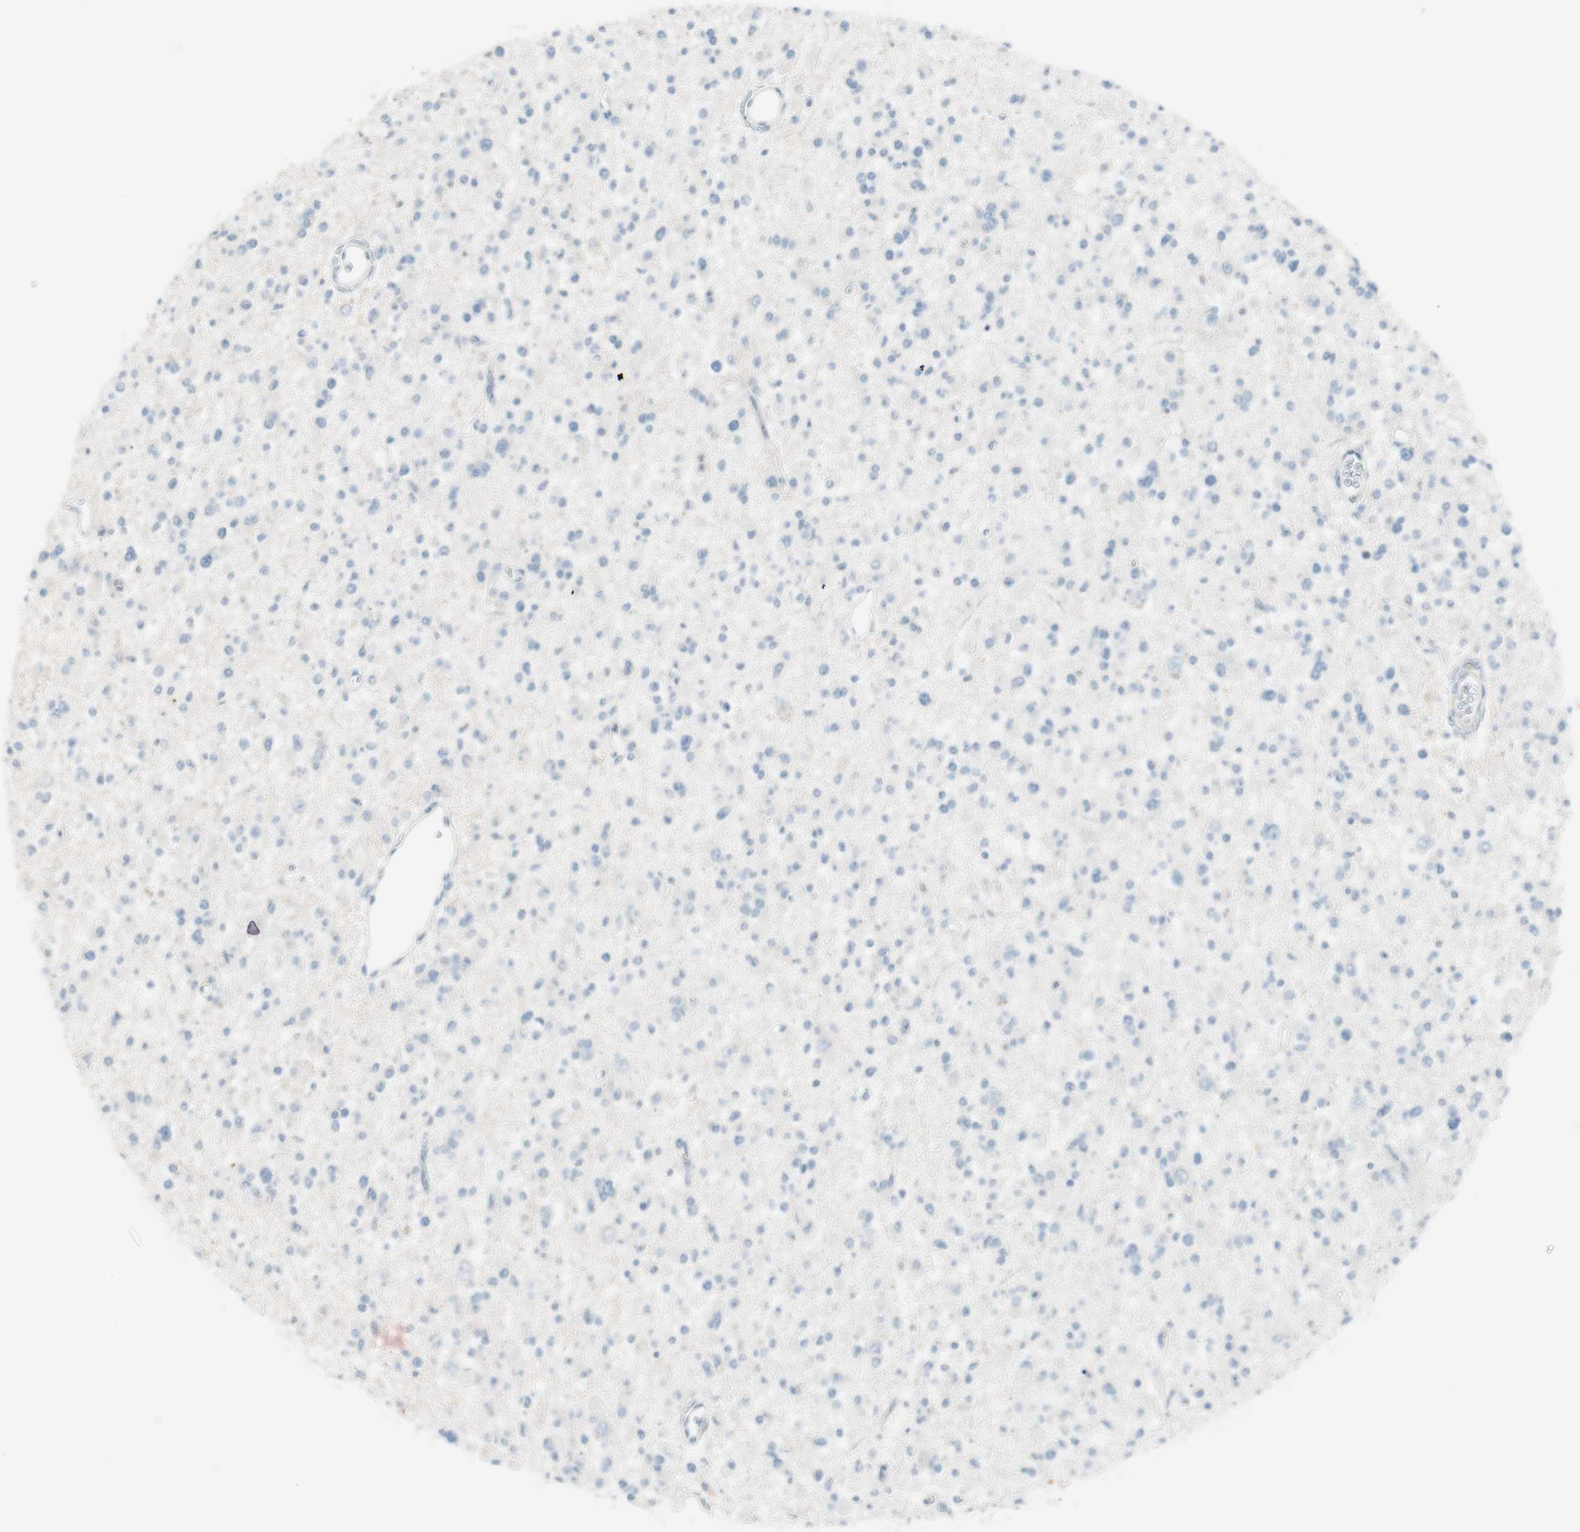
{"staining": {"intensity": "negative", "quantity": "none", "location": "none"}, "tissue": "glioma", "cell_type": "Tumor cells", "image_type": "cancer", "snomed": [{"axis": "morphology", "description": "Glioma, malignant, Low grade"}, {"axis": "topography", "description": "Brain"}], "caption": "DAB immunohistochemical staining of glioma reveals no significant positivity in tumor cells. The staining is performed using DAB (3,3'-diaminobenzidine) brown chromogen with nuclei counter-stained in using hematoxylin.", "gene": "ITLN2", "patient": {"sex": "female", "age": 22}}